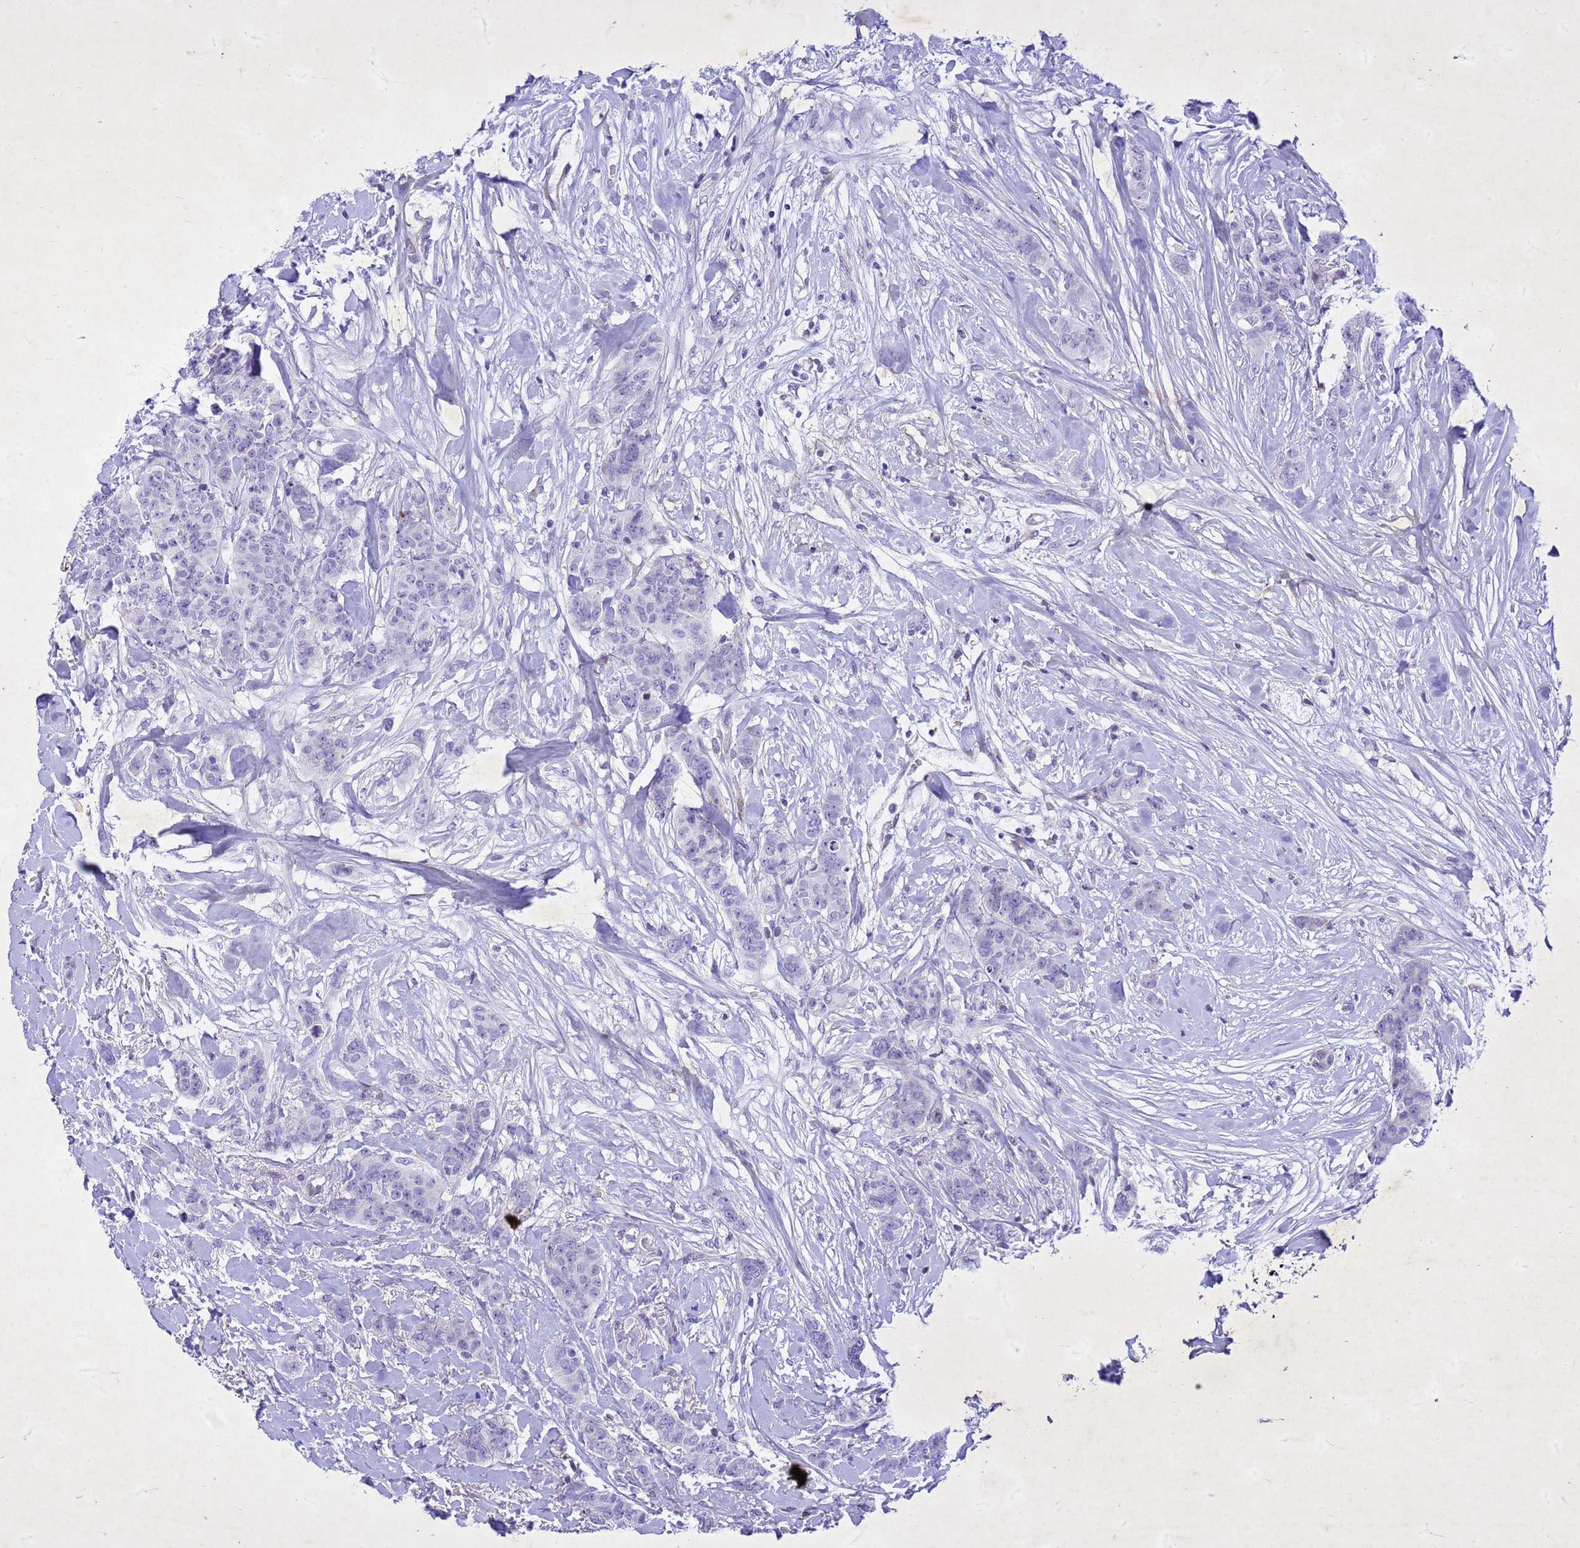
{"staining": {"intensity": "negative", "quantity": "none", "location": "none"}, "tissue": "breast cancer", "cell_type": "Tumor cells", "image_type": "cancer", "snomed": [{"axis": "morphology", "description": "Duct carcinoma"}, {"axis": "topography", "description": "Breast"}], "caption": "DAB immunohistochemical staining of intraductal carcinoma (breast) demonstrates no significant staining in tumor cells.", "gene": "COPS9", "patient": {"sex": "female", "age": 40}}